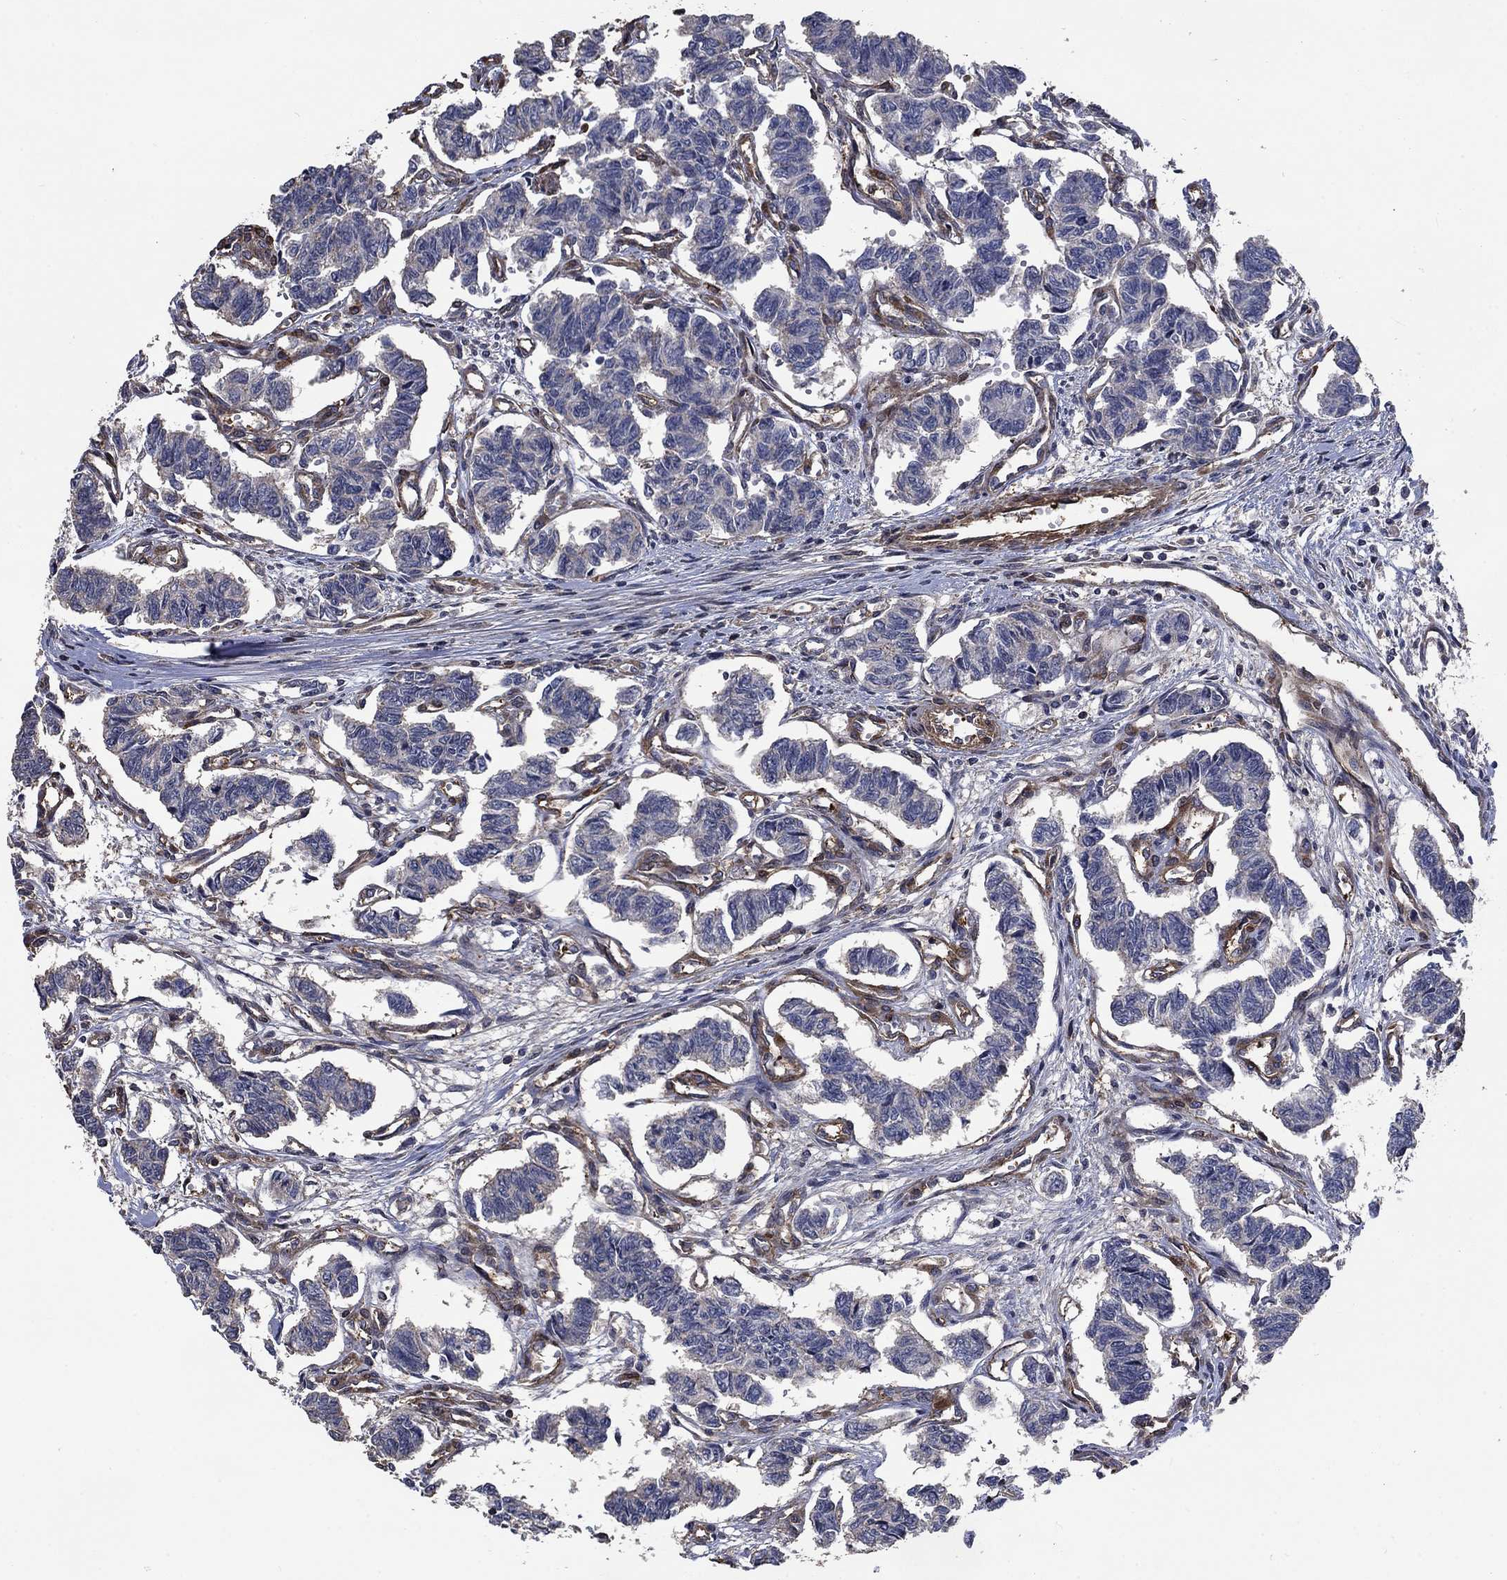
{"staining": {"intensity": "negative", "quantity": "none", "location": "none"}, "tissue": "carcinoid", "cell_type": "Tumor cells", "image_type": "cancer", "snomed": [{"axis": "morphology", "description": "Carcinoid, malignant, NOS"}, {"axis": "topography", "description": "Kidney"}], "caption": "DAB immunohistochemical staining of human carcinoid (malignant) exhibits no significant positivity in tumor cells.", "gene": "PDE3A", "patient": {"sex": "female", "age": 41}}